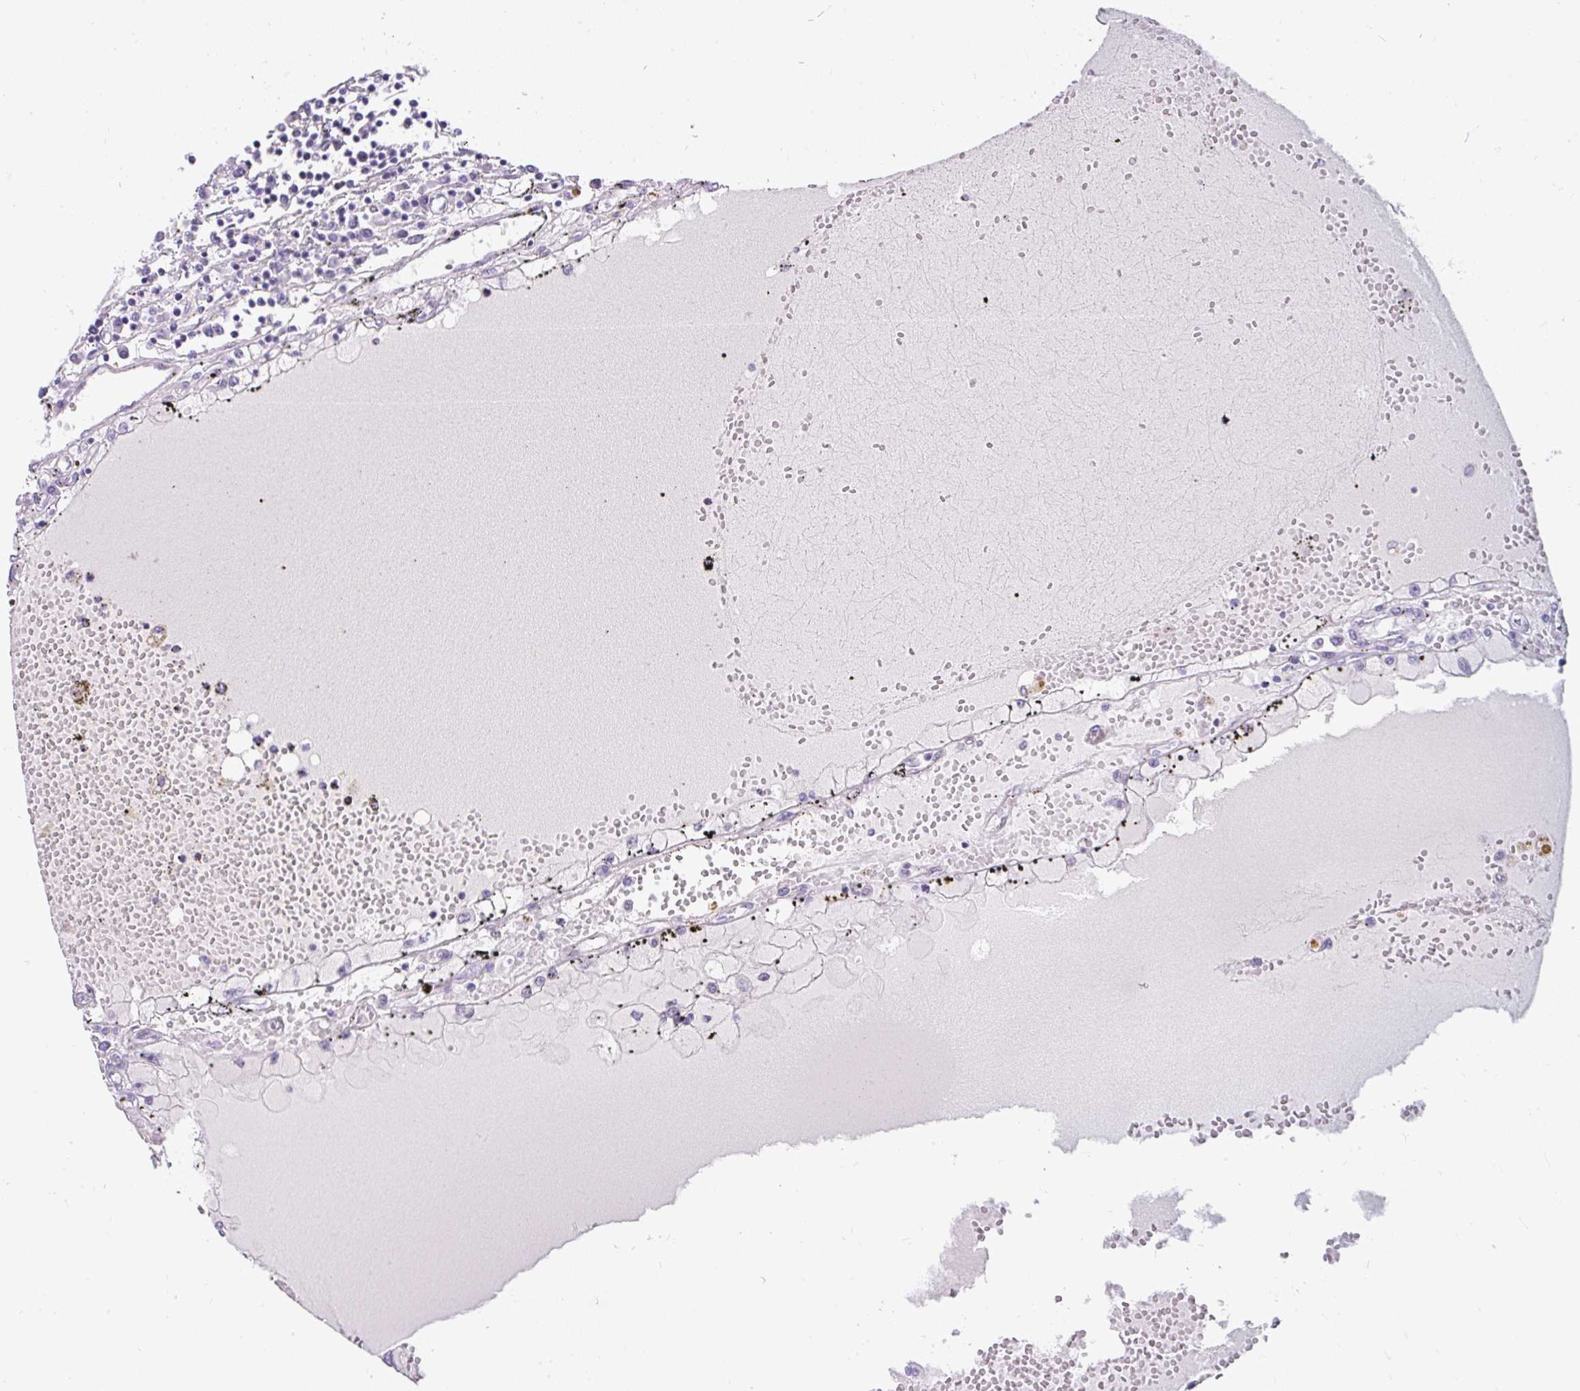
{"staining": {"intensity": "negative", "quantity": "none", "location": "none"}, "tissue": "renal cancer", "cell_type": "Tumor cells", "image_type": "cancer", "snomed": [{"axis": "morphology", "description": "Adenocarcinoma, NOS"}, {"axis": "topography", "description": "Kidney"}], "caption": "This is an IHC image of renal cancer (adenocarcinoma). There is no staining in tumor cells.", "gene": "PLCXD2", "patient": {"sex": "male", "age": 56}}